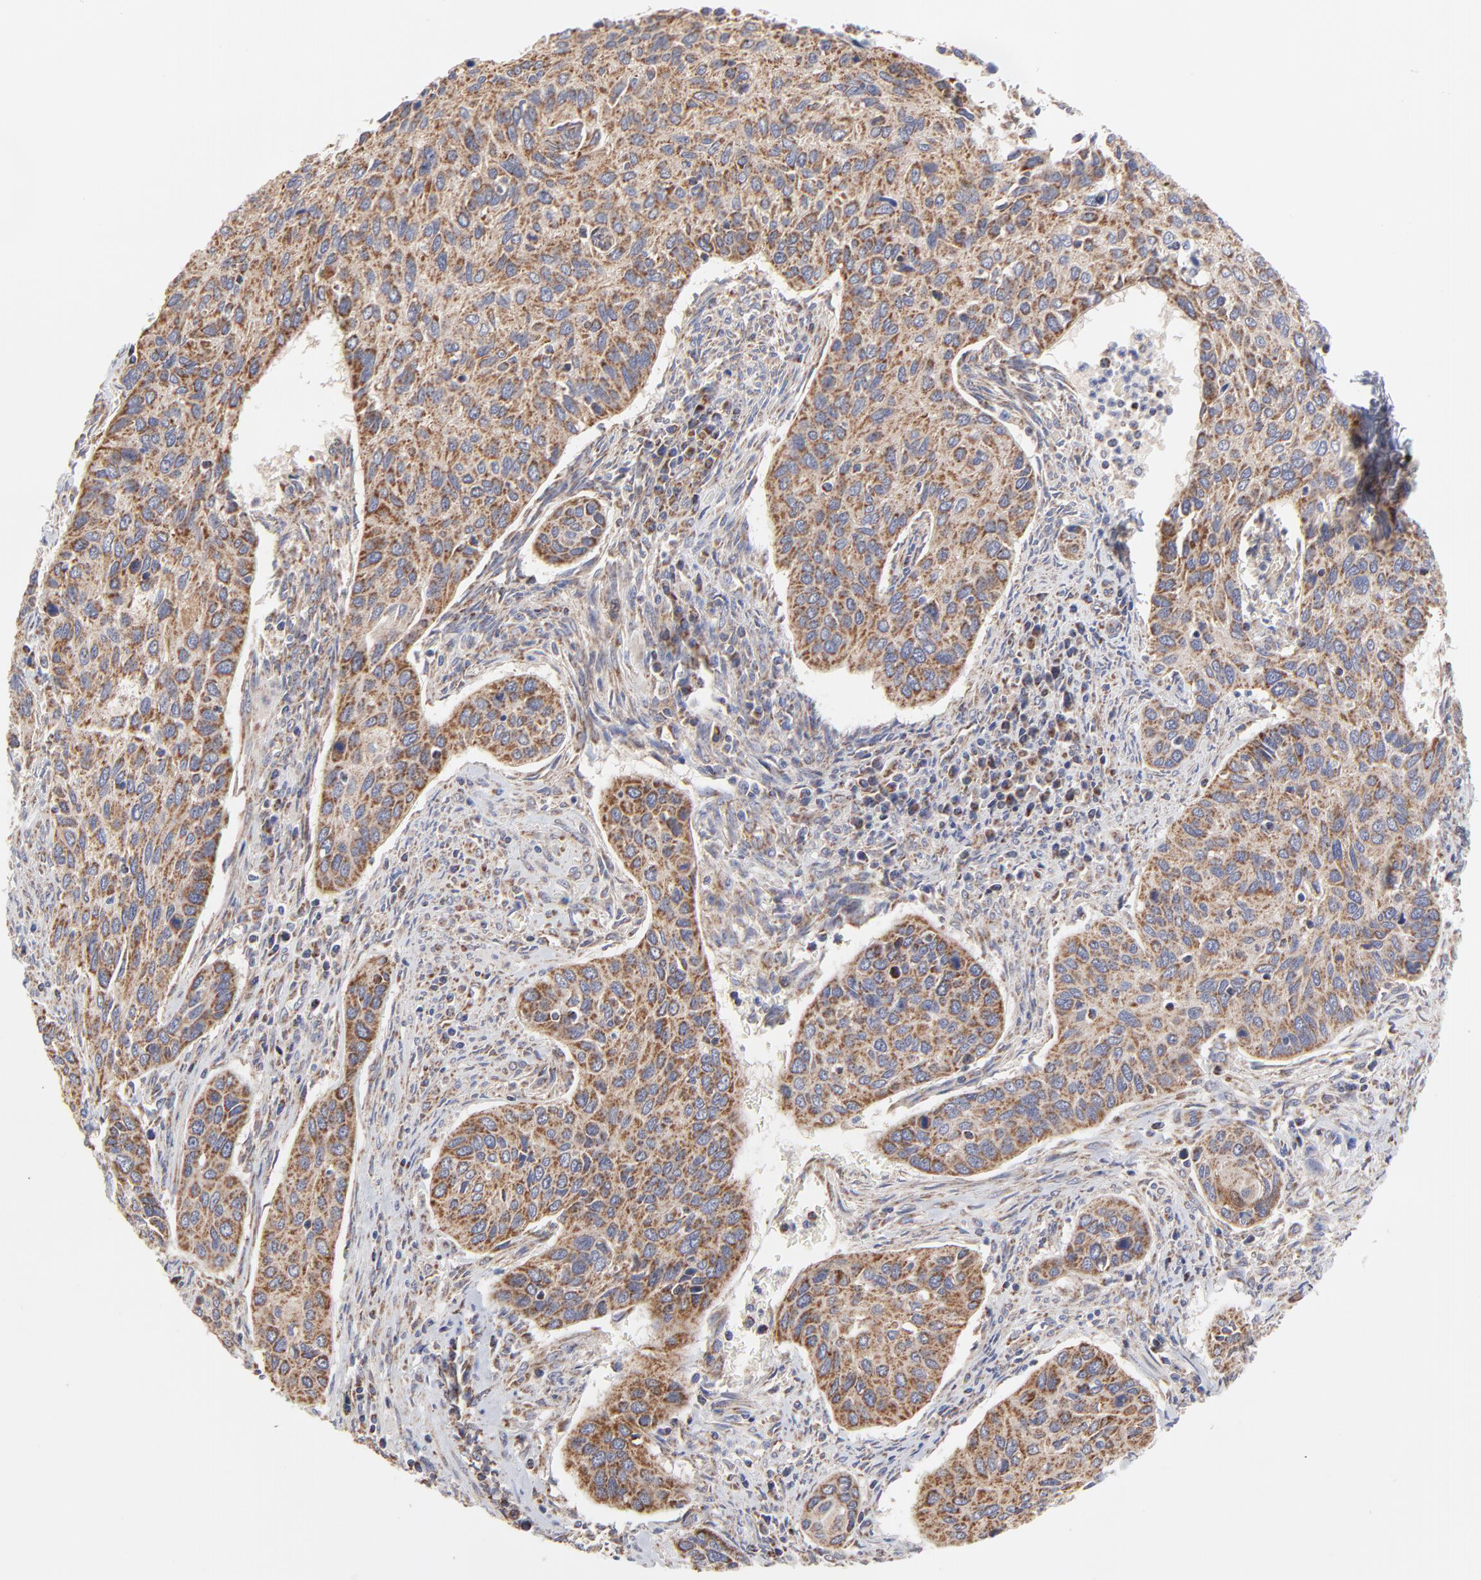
{"staining": {"intensity": "weak", "quantity": ">75%", "location": "cytoplasmic/membranous"}, "tissue": "cervical cancer", "cell_type": "Tumor cells", "image_type": "cancer", "snomed": [{"axis": "morphology", "description": "Squamous cell carcinoma, NOS"}, {"axis": "topography", "description": "Cervix"}], "caption": "A brown stain highlights weak cytoplasmic/membranous positivity of a protein in human squamous cell carcinoma (cervical) tumor cells. (Stains: DAB in brown, nuclei in blue, Microscopy: brightfield microscopy at high magnification).", "gene": "ZNF550", "patient": {"sex": "female", "age": 57}}